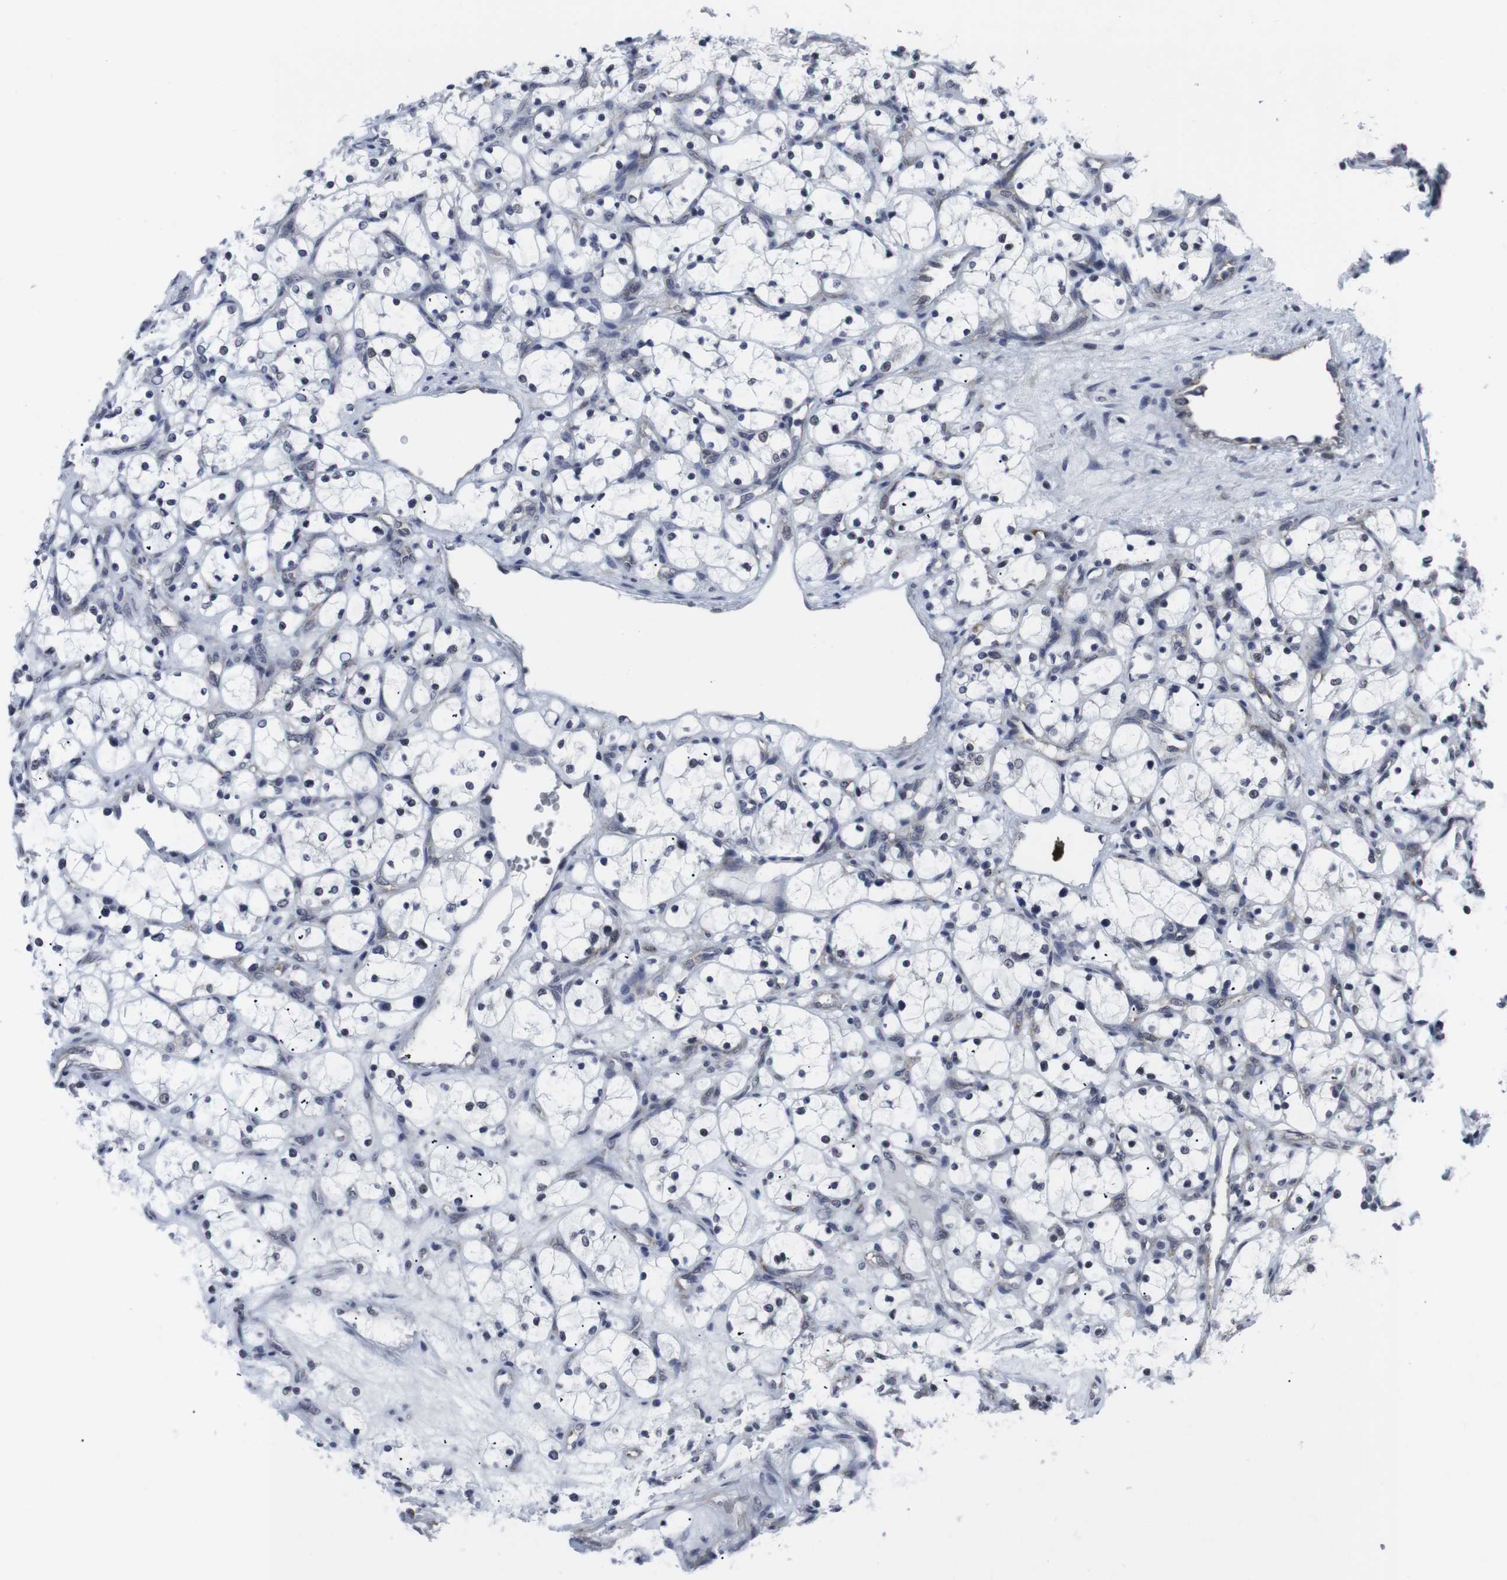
{"staining": {"intensity": "negative", "quantity": "none", "location": "none"}, "tissue": "renal cancer", "cell_type": "Tumor cells", "image_type": "cancer", "snomed": [{"axis": "morphology", "description": "Adenocarcinoma, NOS"}, {"axis": "topography", "description": "Kidney"}], "caption": "Immunohistochemistry micrograph of human adenocarcinoma (renal) stained for a protein (brown), which shows no staining in tumor cells. (IHC, brightfield microscopy, high magnification).", "gene": "GEMIN2", "patient": {"sex": "female", "age": 69}}